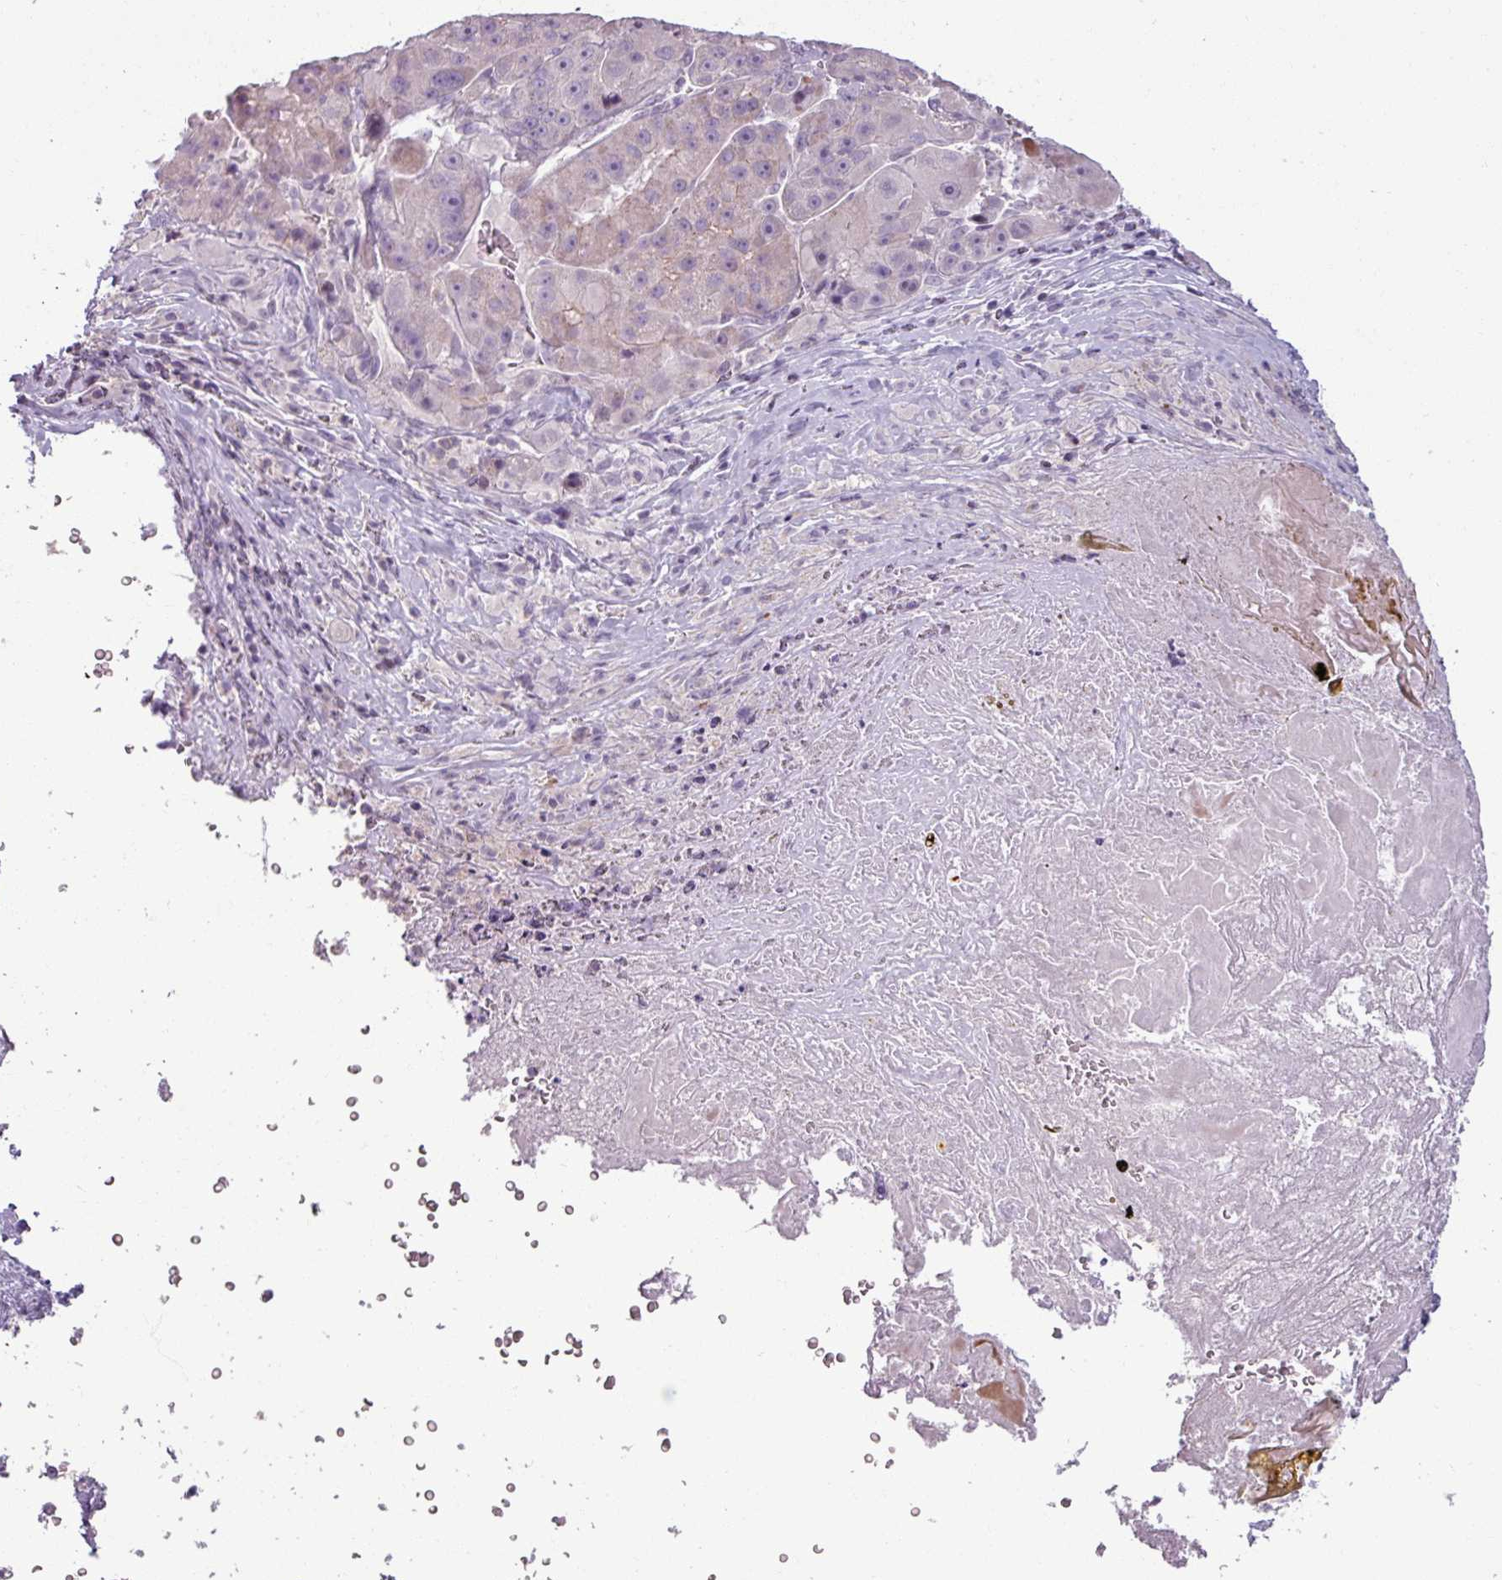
{"staining": {"intensity": "negative", "quantity": "none", "location": "none"}, "tissue": "liver cancer", "cell_type": "Tumor cells", "image_type": "cancer", "snomed": [{"axis": "morphology", "description": "Carcinoma, Hepatocellular, NOS"}, {"axis": "topography", "description": "Liver"}], "caption": "Tumor cells are negative for protein expression in human hepatocellular carcinoma (liver). (IHC, brightfield microscopy, high magnification).", "gene": "PNMA6A", "patient": {"sex": "male", "age": 76}}